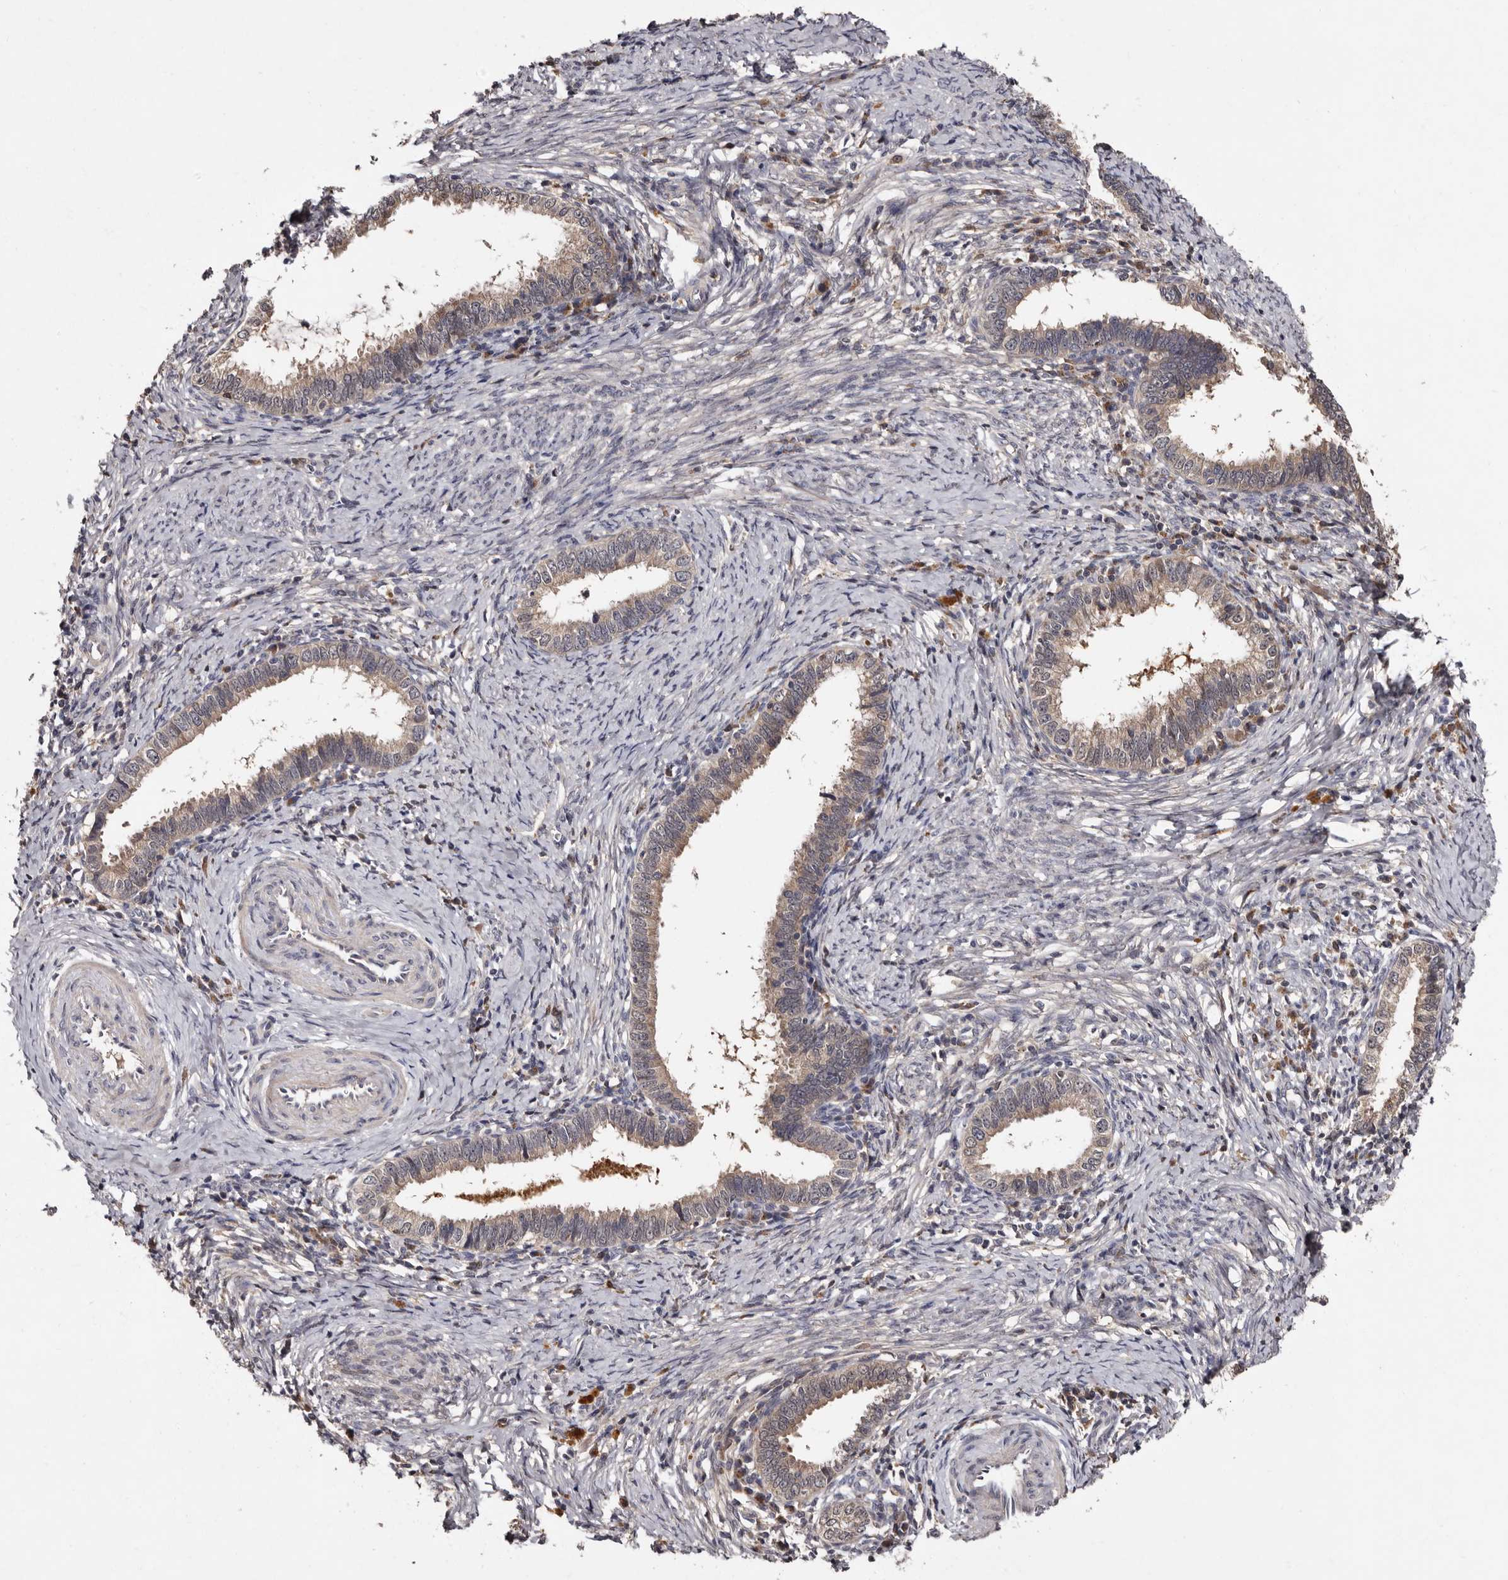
{"staining": {"intensity": "weak", "quantity": ">75%", "location": "cytoplasmic/membranous"}, "tissue": "cervical cancer", "cell_type": "Tumor cells", "image_type": "cancer", "snomed": [{"axis": "morphology", "description": "Adenocarcinoma, NOS"}, {"axis": "topography", "description": "Cervix"}], "caption": "Cervical cancer (adenocarcinoma) tissue shows weak cytoplasmic/membranous staining in approximately >75% of tumor cells, visualized by immunohistochemistry.", "gene": "DNPH1", "patient": {"sex": "female", "age": 36}}